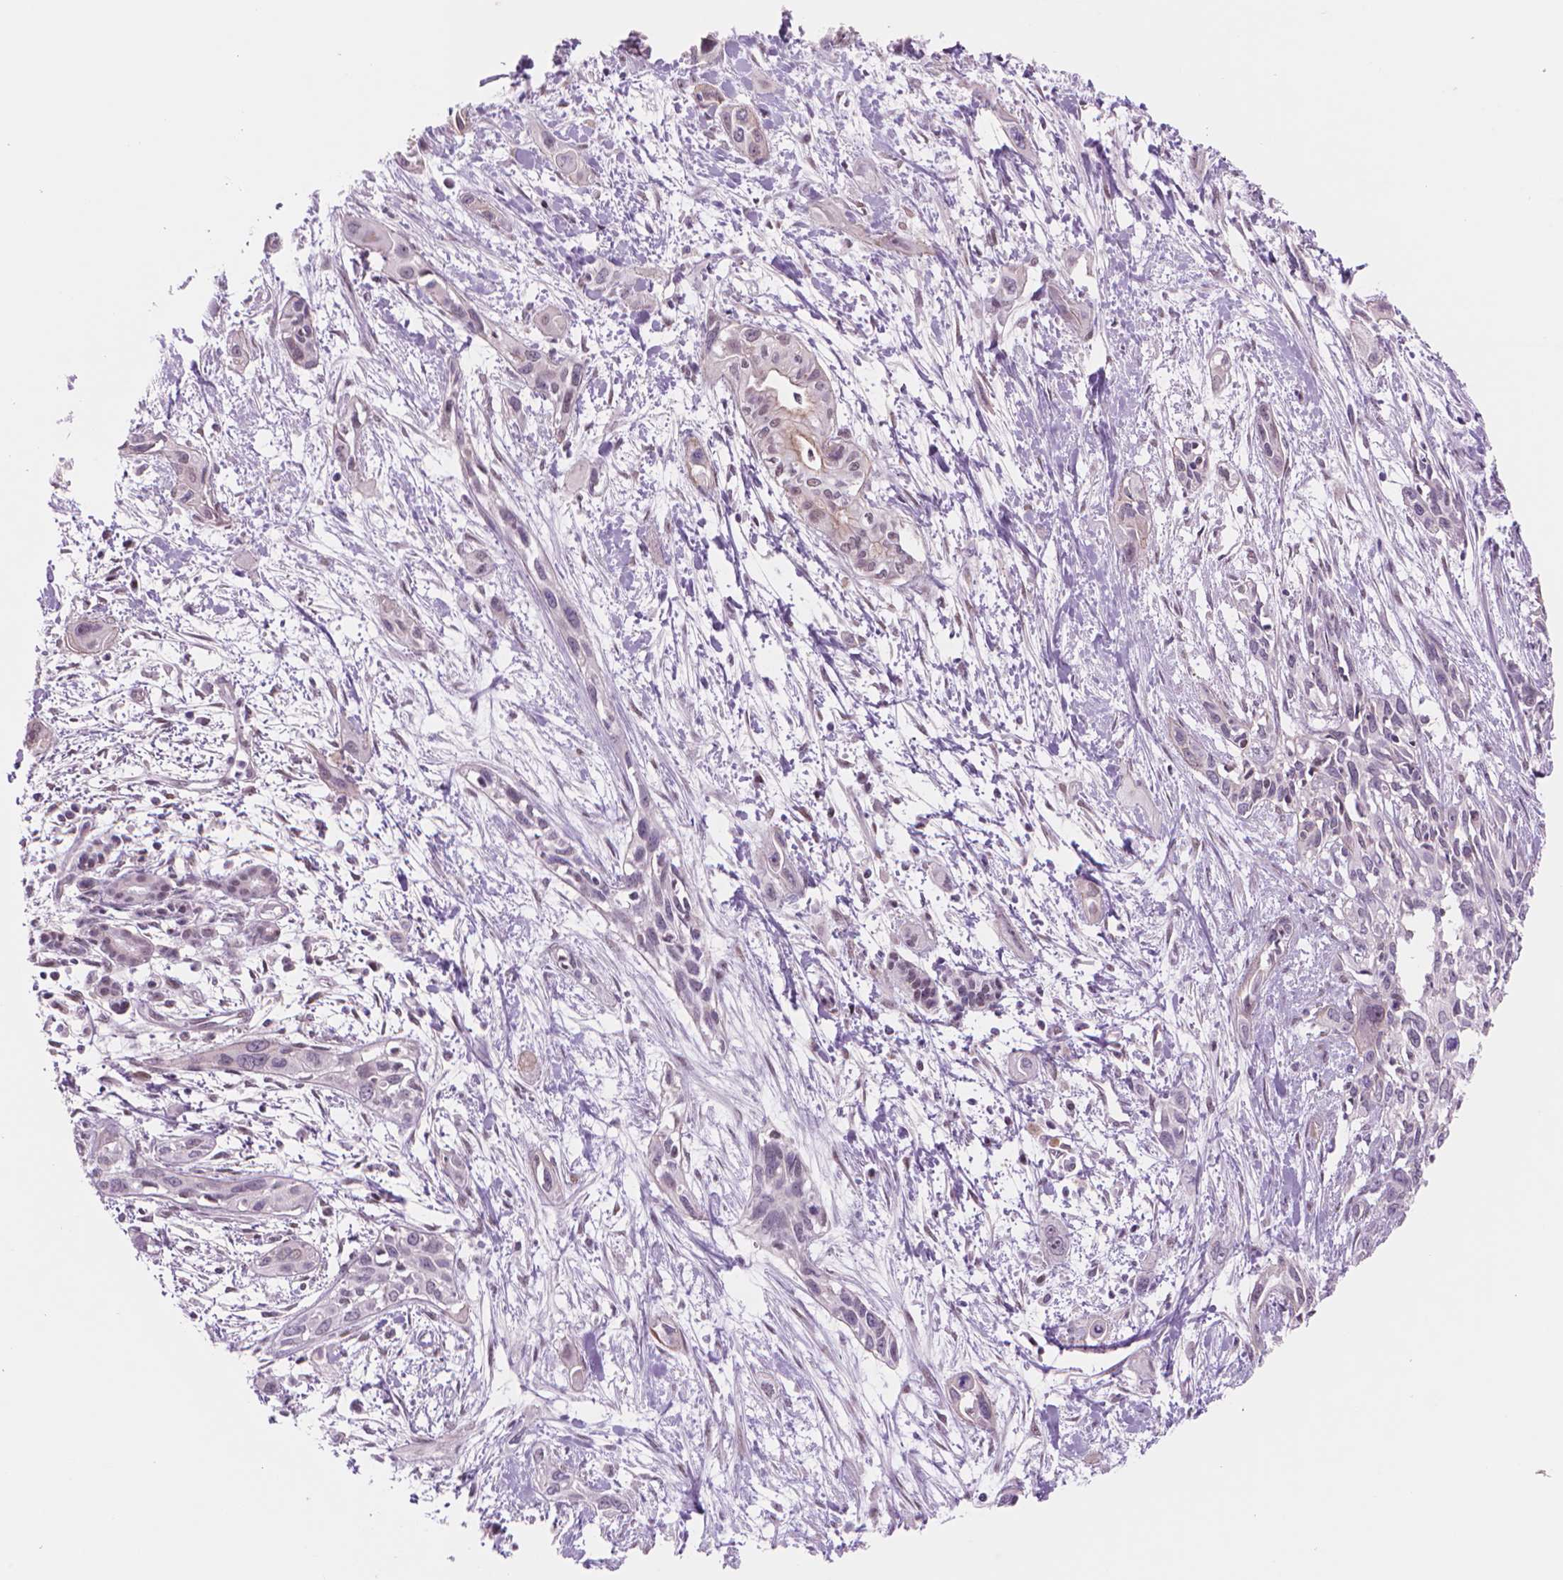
{"staining": {"intensity": "weak", "quantity": "<25%", "location": "cytoplasmic/membranous"}, "tissue": "pancreatic cancer", "cell_type": "Tumor cells", "image_type": "cancer", "snomed": [{"axis": "morphology", "description": "Adenocarcinoma, NOS"}, {"axis": "topography", "description": "Pancreas"}], "caption": "Immunohistochemical staining of pancreatic adenocarcinoma reveals no significant staining in tumor cells. Nuclei are stained in blue.", "gene": "POLR3D", "patient": {"sex": "female", "age": 55}}